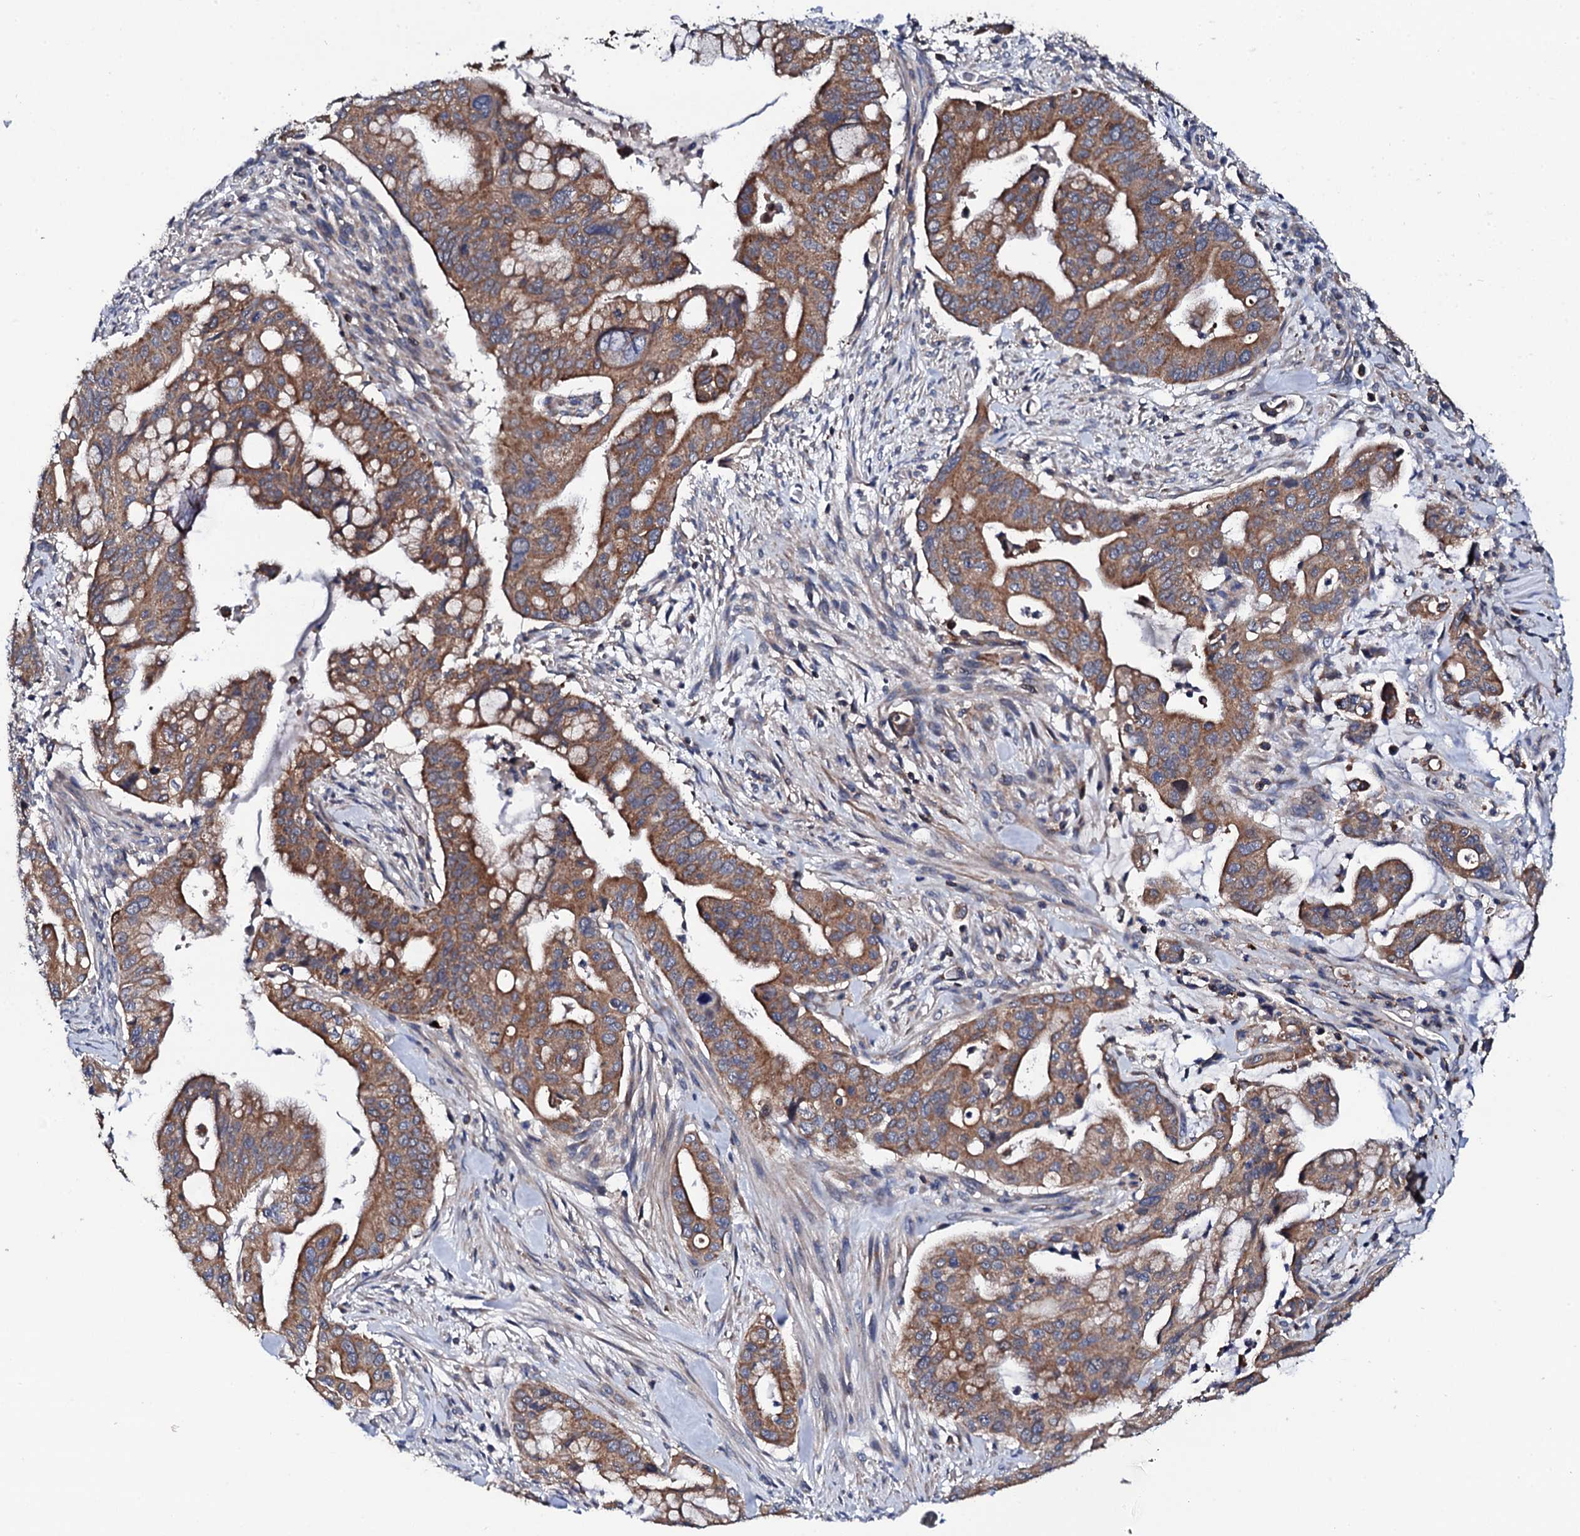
{"staining": {"intensity": "moderate", "quantity": ">75%", "location": "cytoplasmic/membranous"}, "tissue": "pancreatic cancer", "cell_type": "Tumor cells", "image_type": "cancer", "snomed": [{"axis": "morphology", "description": "Adenocarcinoma, NOS"}, {"axis": "topography", "description": "Pancreas"}], "caption": "Tumor cells exhibit medium levels of moderate cytoplasmic/membranous expression in about >75% of cells in human adenocarcinoma (pancreatic).", "gene": "COG4", "patient": {"sex": "male", "age": 46}}